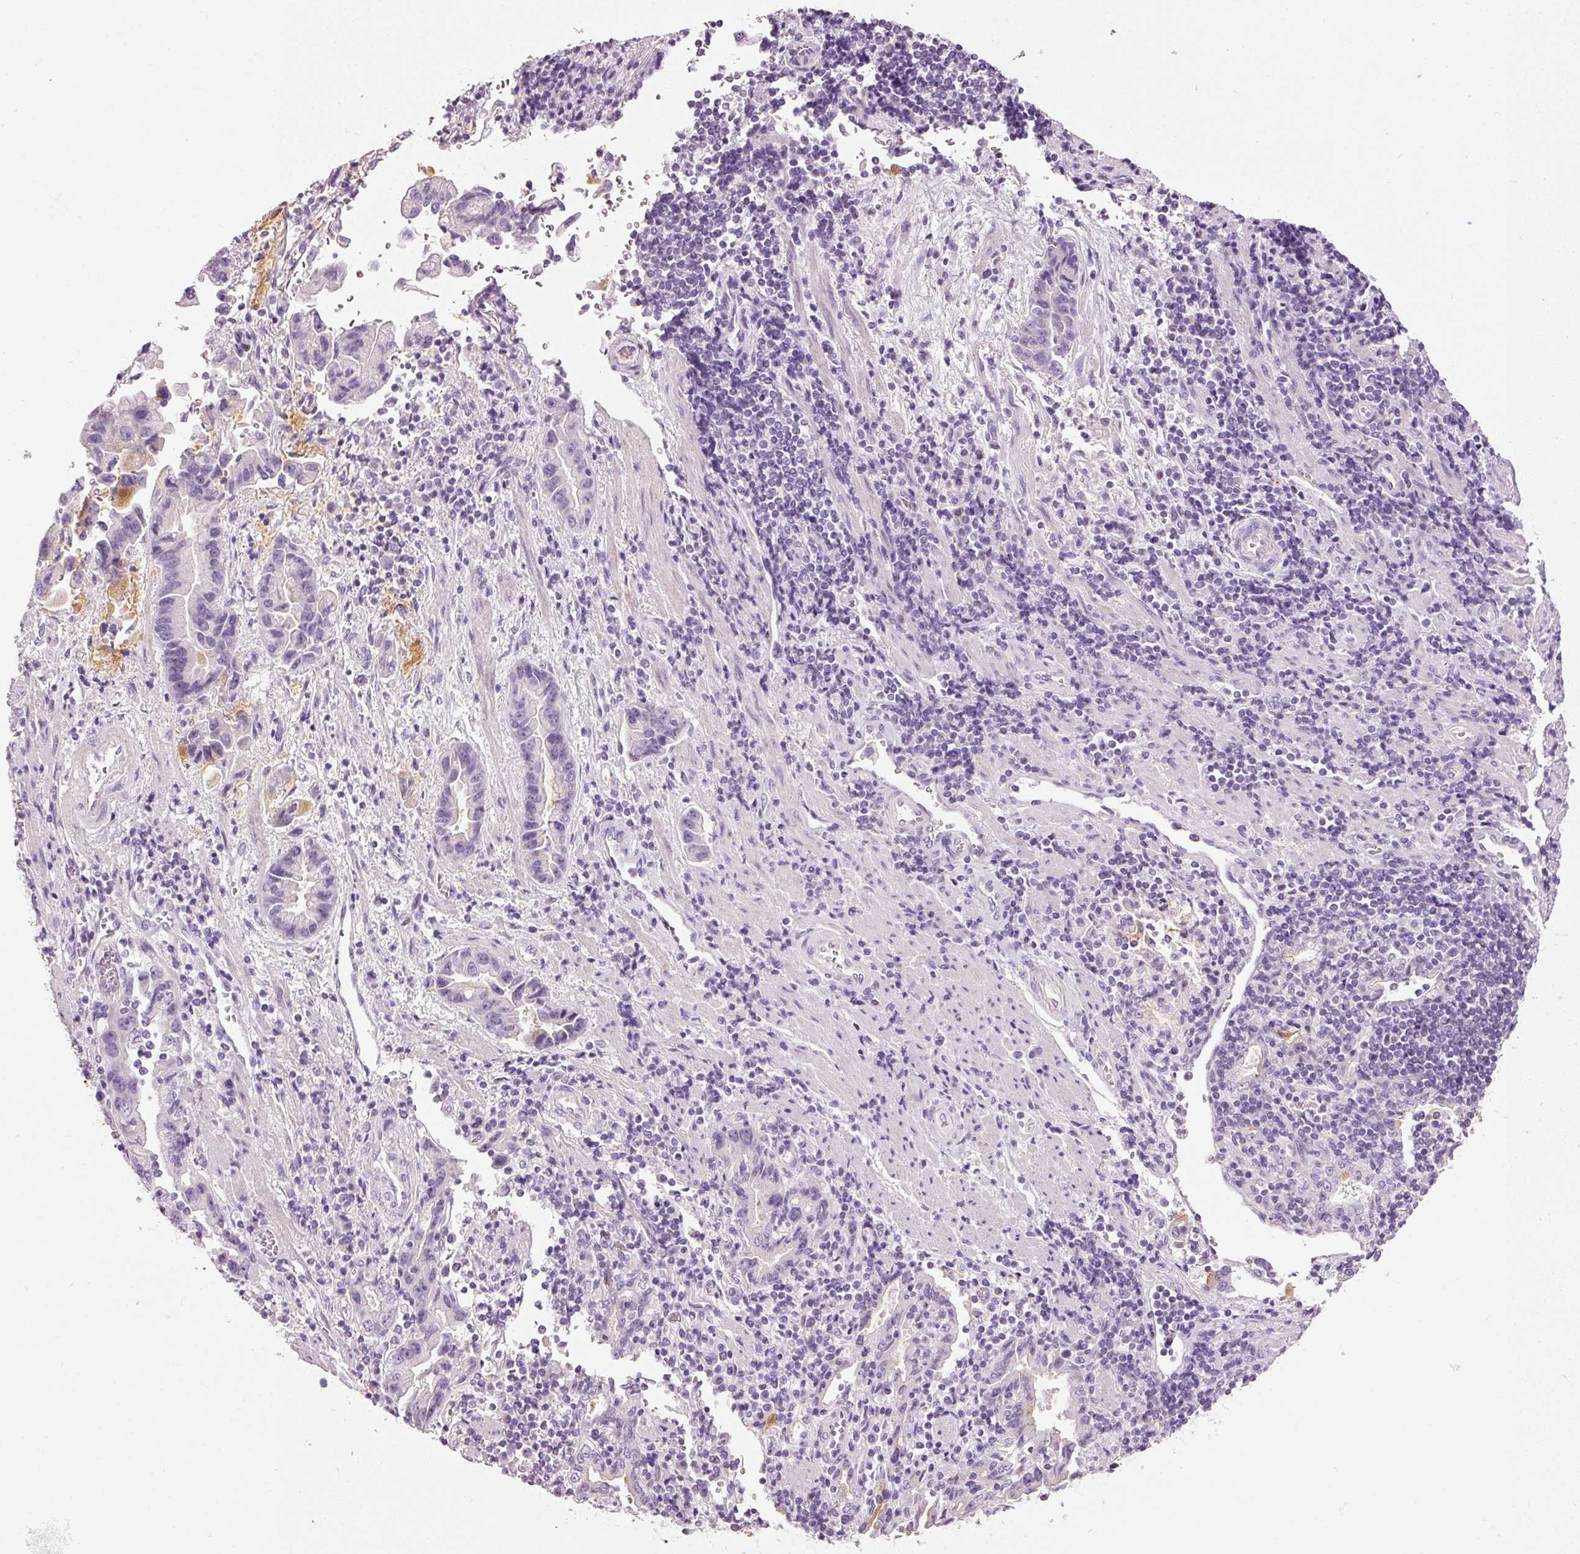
{"staining": {"intensity": "negative", "quantity": "none", "location": "none"}, "tissue": "stomach cancer", "cell_type": "Tumor cells", "image_type": "cancer", "snomed": [{"axis": "morphology", "description": "Adenocarcinoma, NOS"}, {"axis": "topography", "description": "Stomach"}], "caption": "Immunohistochemical staining of adenocarcinoma (stomach) shows no significant staining in tumor cells. Nuclei are stained in blue.", "gene": "MUC5AC", "patient": {"sex": "male", "age": 62}}